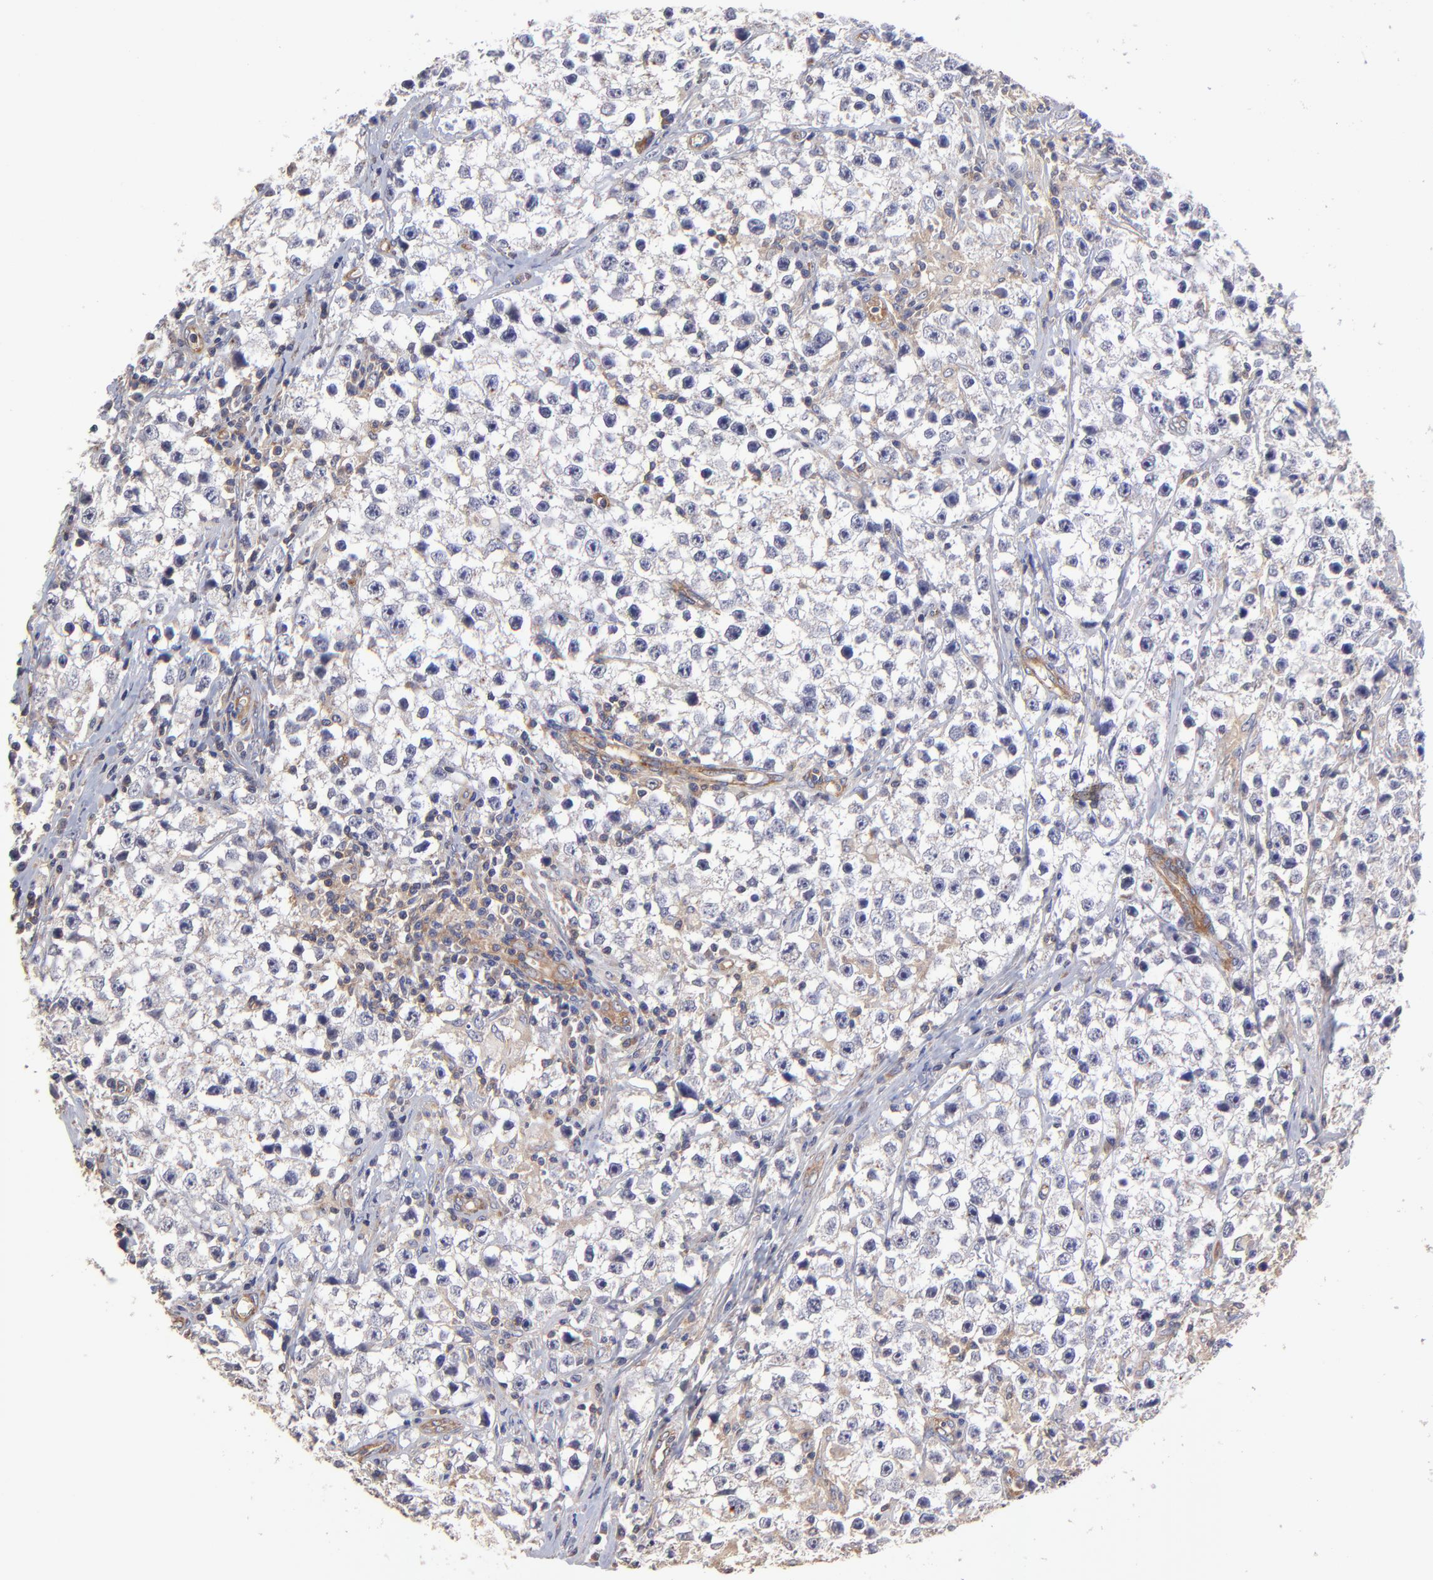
{"staining": {"intensity": "negative", "quantity": "none", "location": "none"}, "tissue": "testis cancer", "cell_type": "Tumor cells", "image_type": "cancer", "snomed": [{"axis": "morphology", "description": "Seminoma, NOS"}, {"axis": "topography", "description": "Testis"}], "caption": "A micrograph of seminoma (testis) stained for a protein exhibits no brown staining in tumor cells.", "gene": "ASB7", "patient": {"sex": "male", "age": 35}}